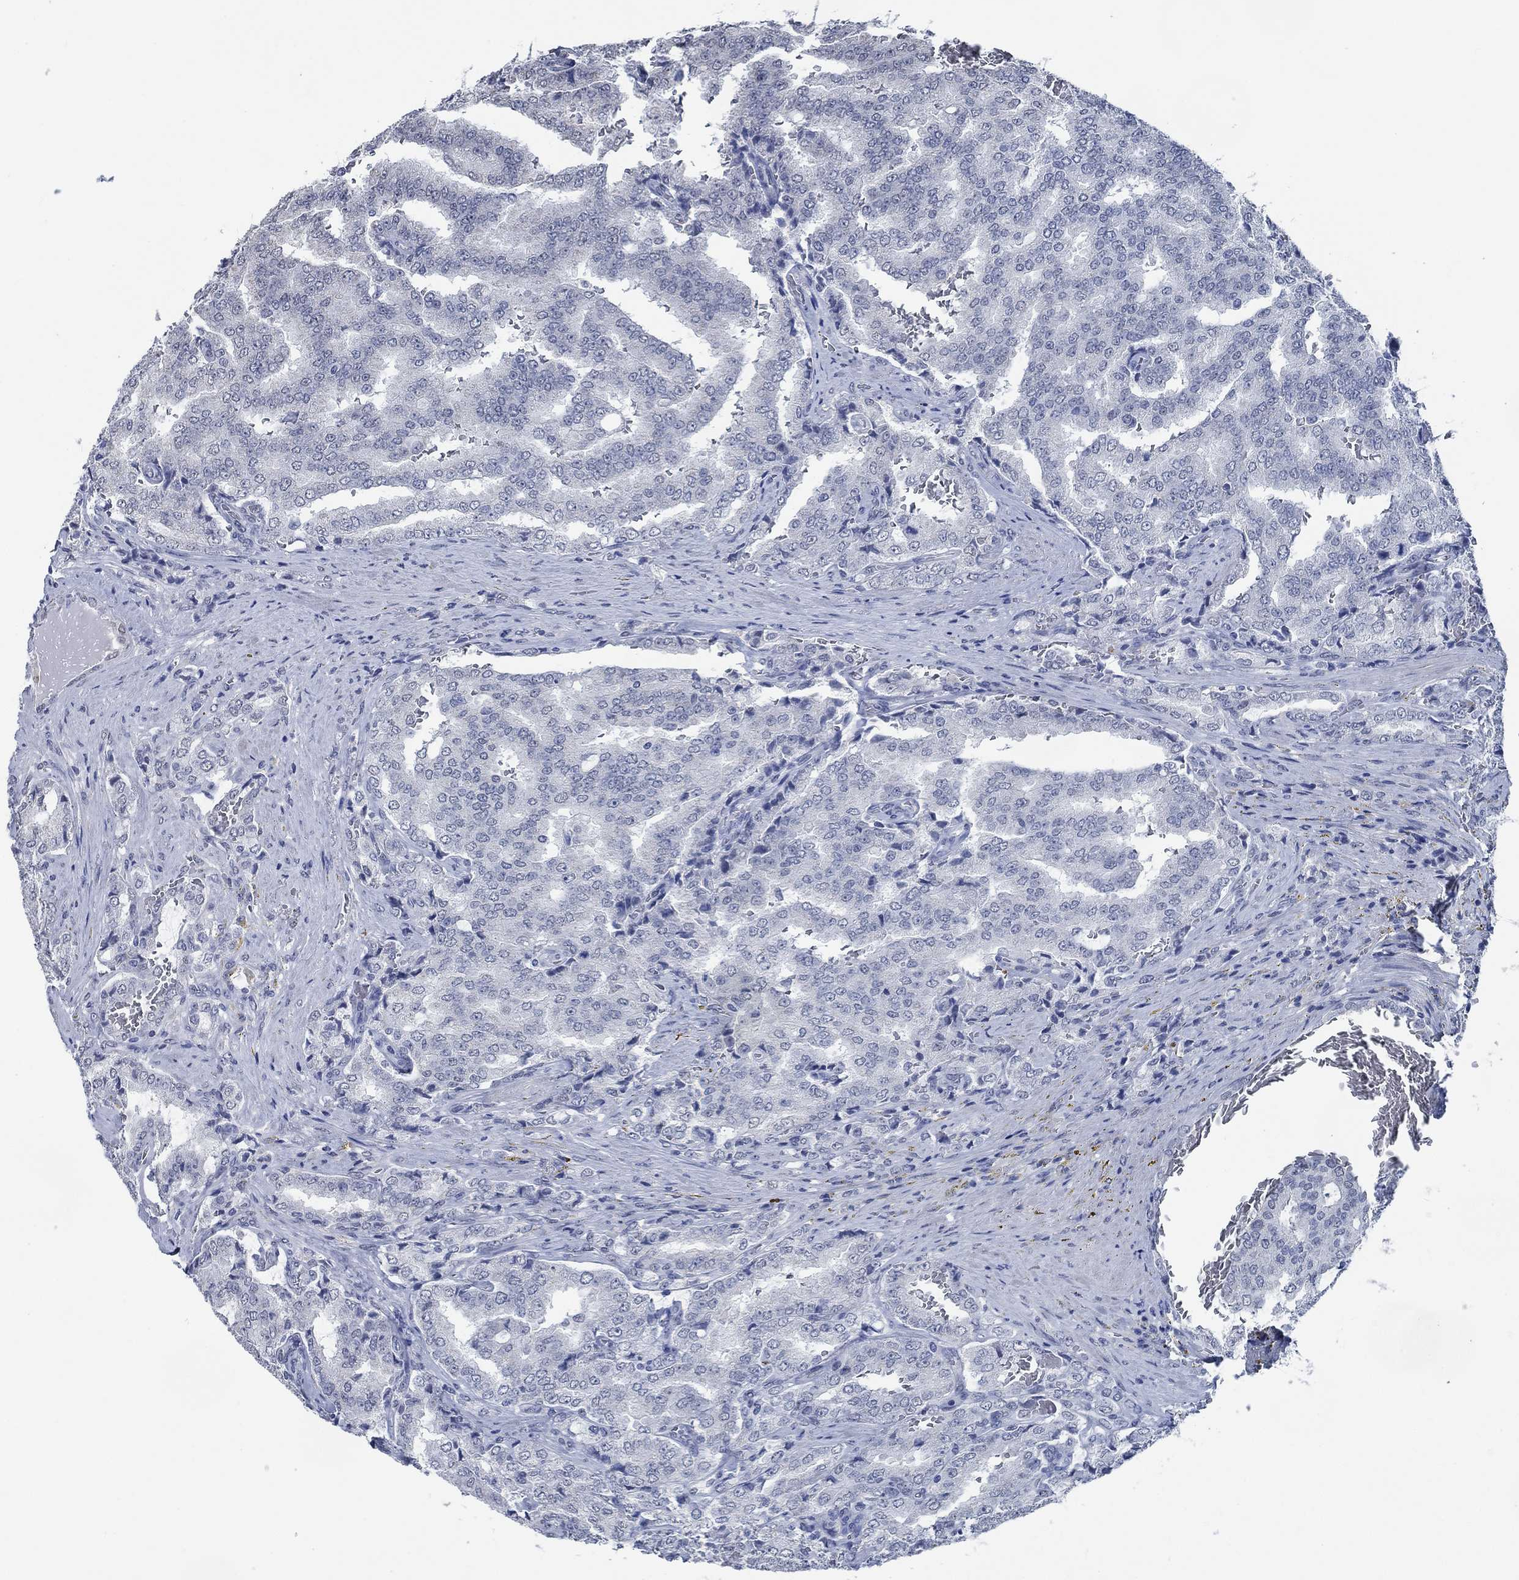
{"staining": {"intensity": "negative", "quantity": "none", "location": "none"}, "tissue": "prostate cancer", "cell_type": "Tumor cells", "image_type": "cancer", "snomed": [{"axis": "morphology", "description": "Adenocarcinoma, NOS"}, {"axis": "topography", "description": "Prostate"}], "caption": "Immunohistochemical staining of human prostate cancer (adenocarcinoma) exhibits no significant expression in tumor cells.", "gene": "OBSCN", "patient": {"sex": "male", "age": 65}}